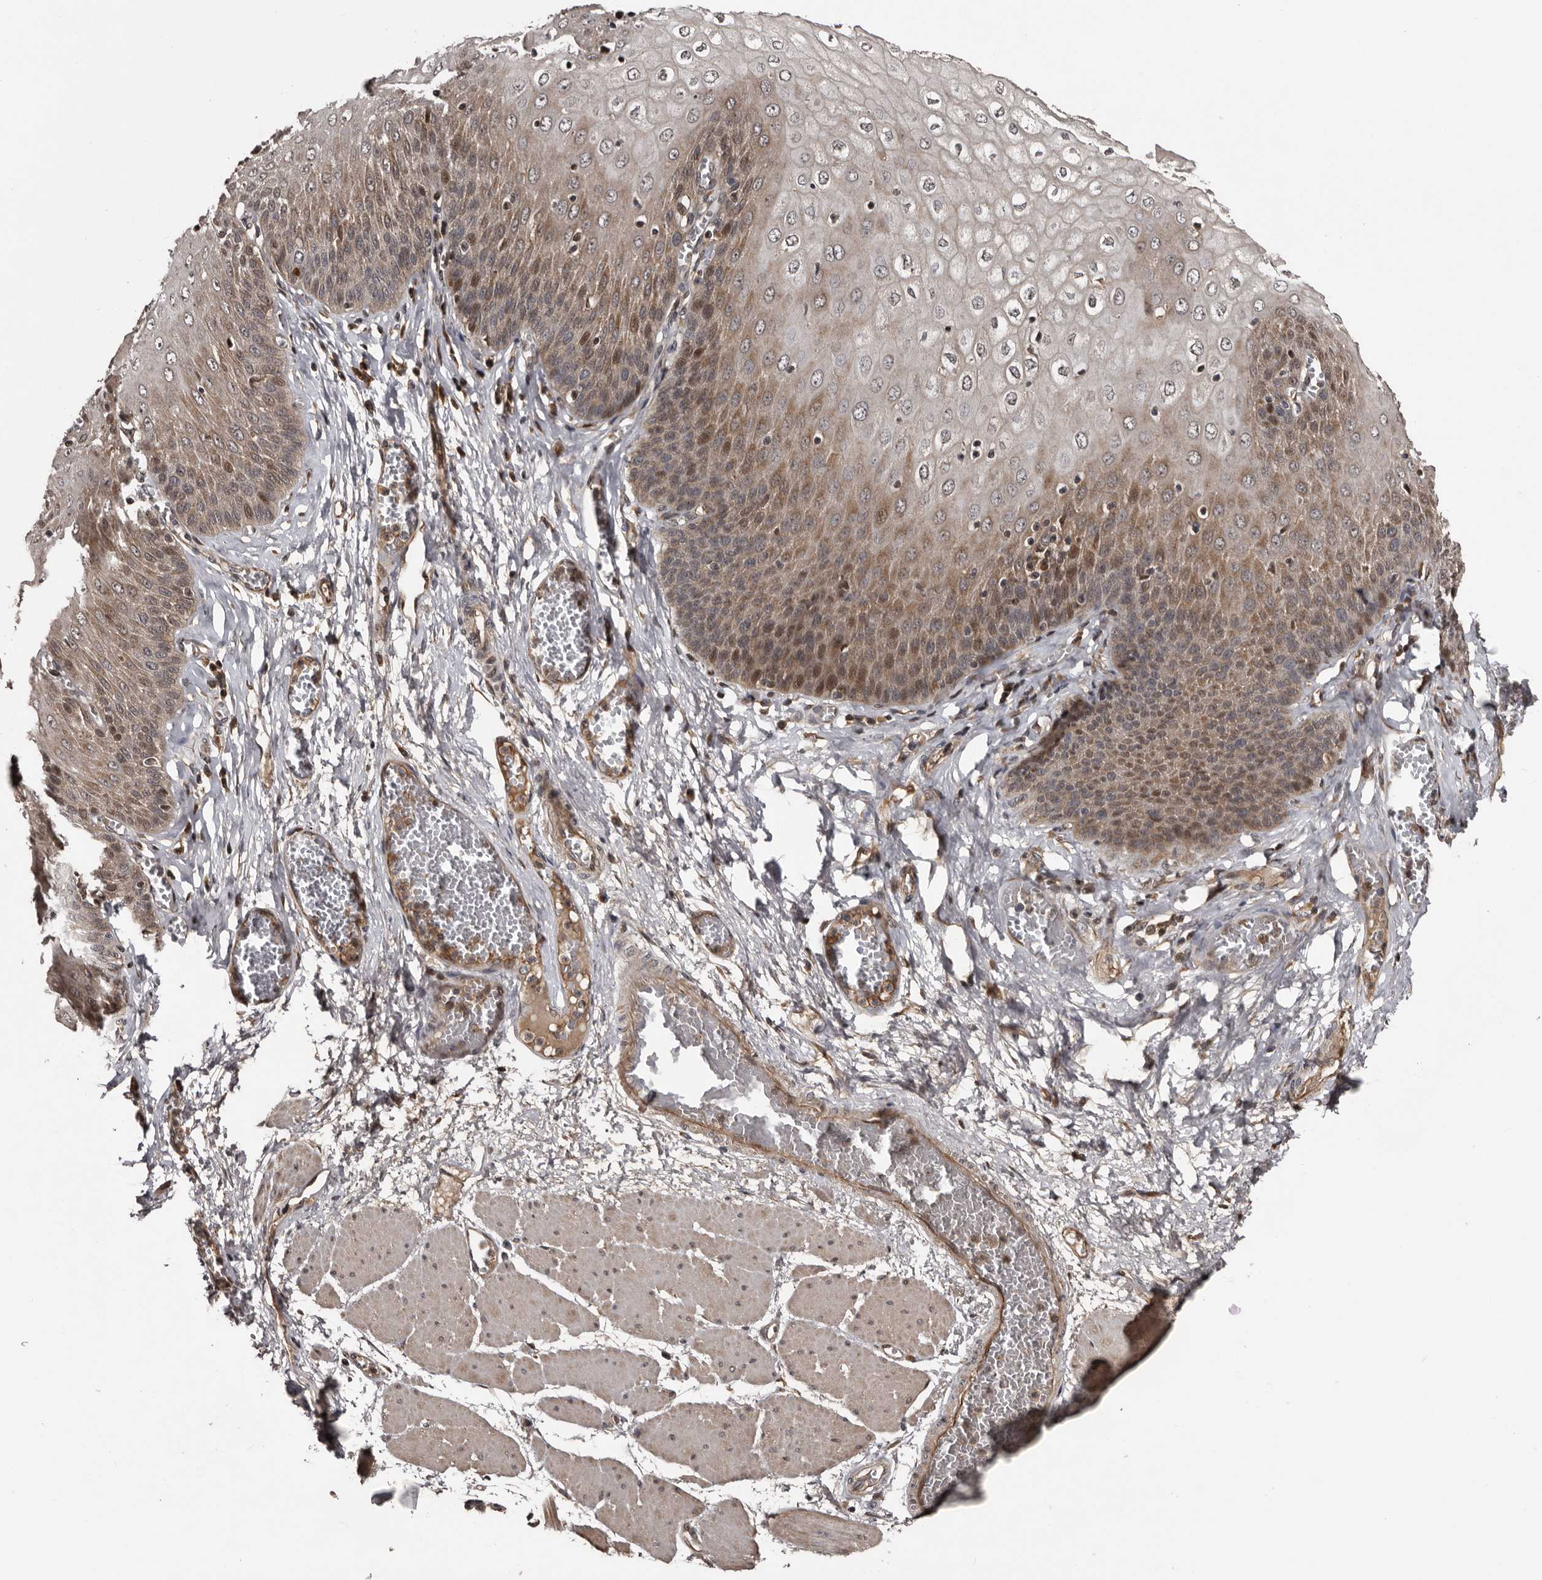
{"staining": {"intensity": "moderate", "quantity": "25%-75%", "location": "cytoplasmic/membranous,nuclear"}, "tissue": "esophagus", "cell_type": "Squamous epithelial cells", "image_type": "normal", "snomed": [{"axis": "morphology", "description": "Normal tissue, NOS"}, {"axis": "topography", "description": "Esophagus"}], "caption": "Brown immunohistochemical staining in benign human esophagus displays moderate cytoplasmic/membranous,nuclear positivity in about 25%-75% of squamous epithelial cells. (DAB (3,3'-diaminobenzidine) IHC with brightfield microscopy, high magnification).", "gene": "SERTAD4", "patient": {"sex": "male", "age": 60}}